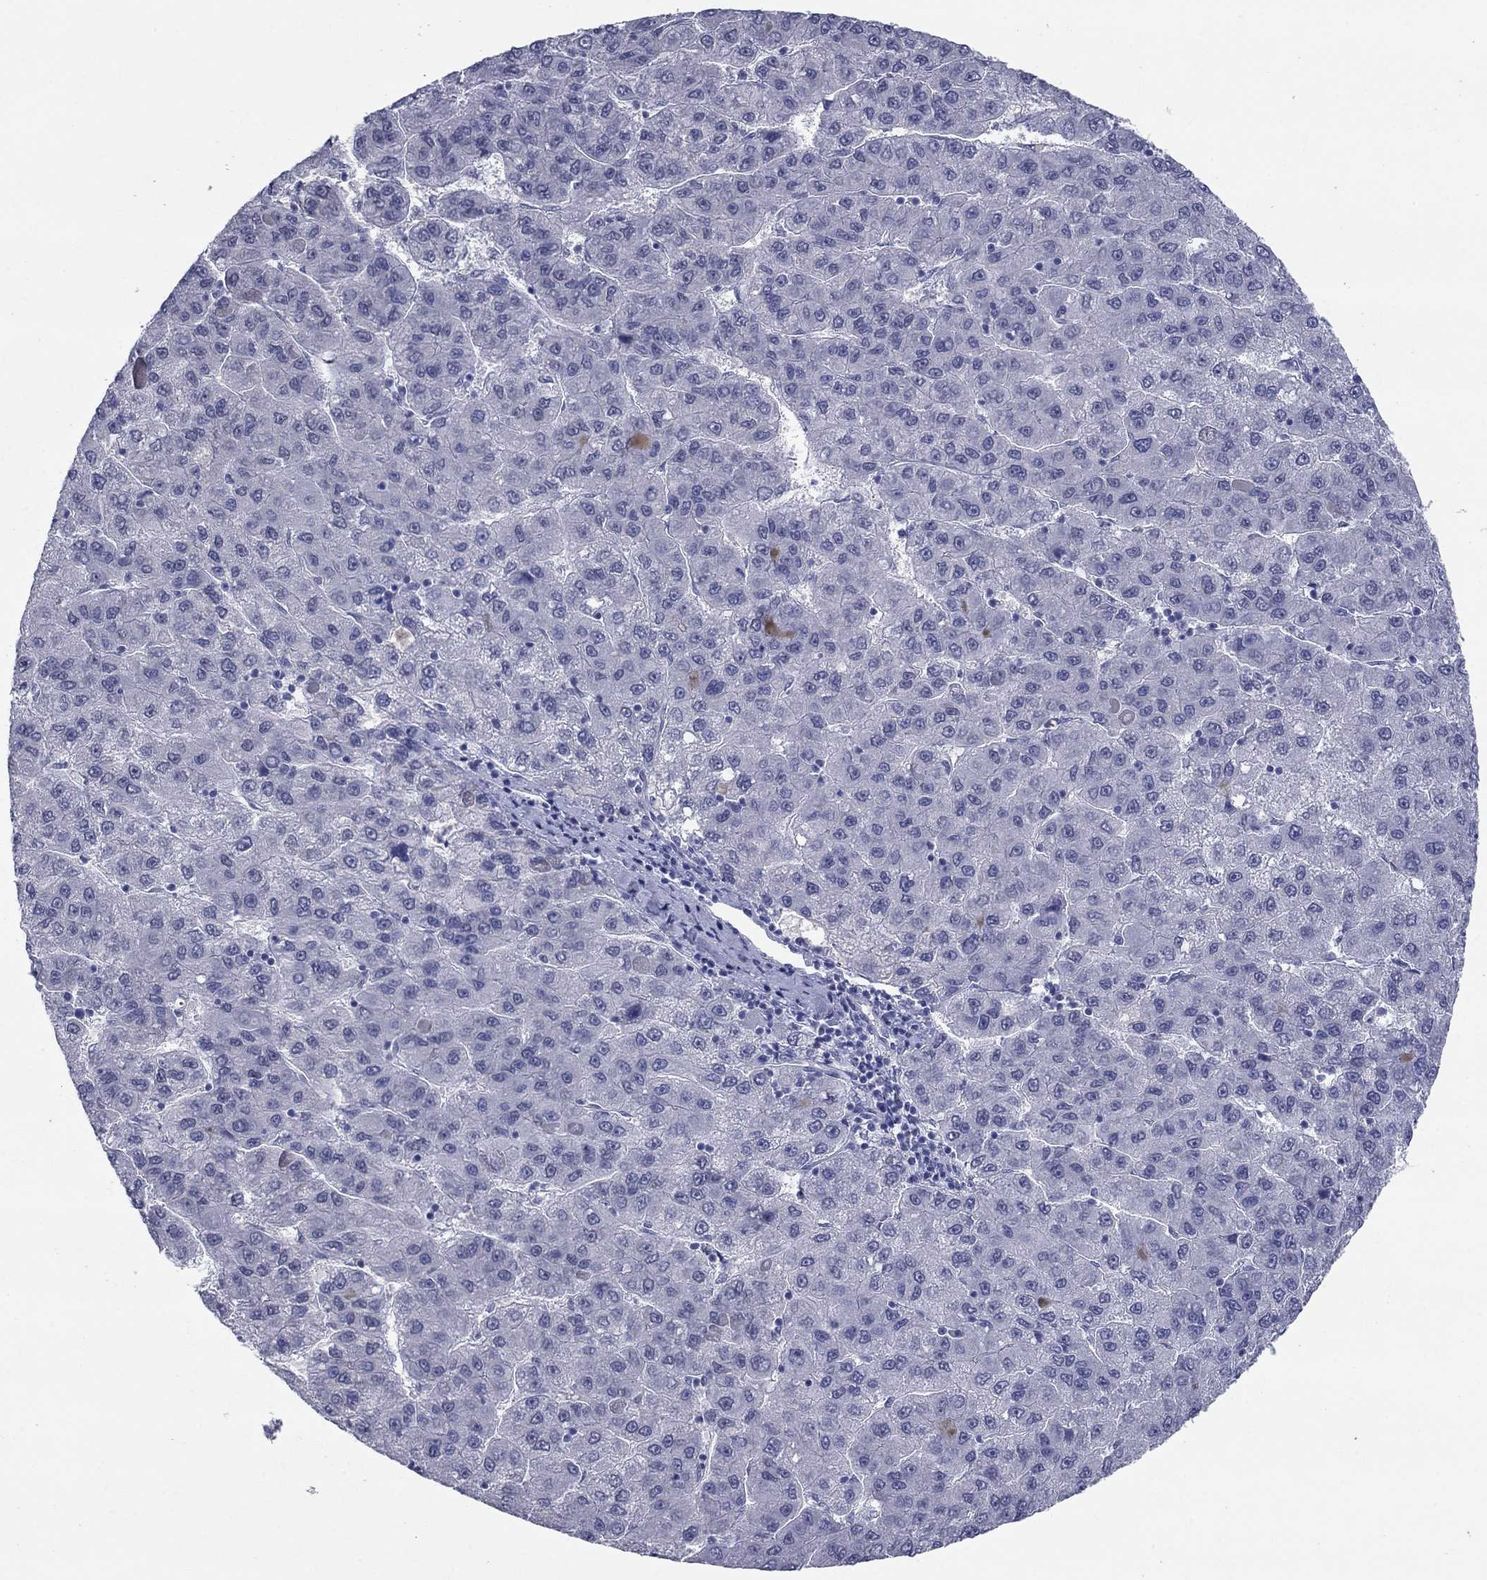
{"staining": {"intensity": "negative", "quantity": "none", "location": "none"}, "tissue": "liver cancer", "cell_type": "Tumor cells", "image_type": "cancer", "snomed": [{"axis": "morphology", "description": "Carcinoma, Hepatocellular, NOS"}, {"axis": "topography", "description": "Liver"}], "caption": "High power microscopy histopathology image of an IHC photomicrograph of liver cancer (hepatocellular carcinoma), revealing no significant staining in tumor cells.", "gene": "KRT75", "patient": {"sex": "female", "age": 82}}